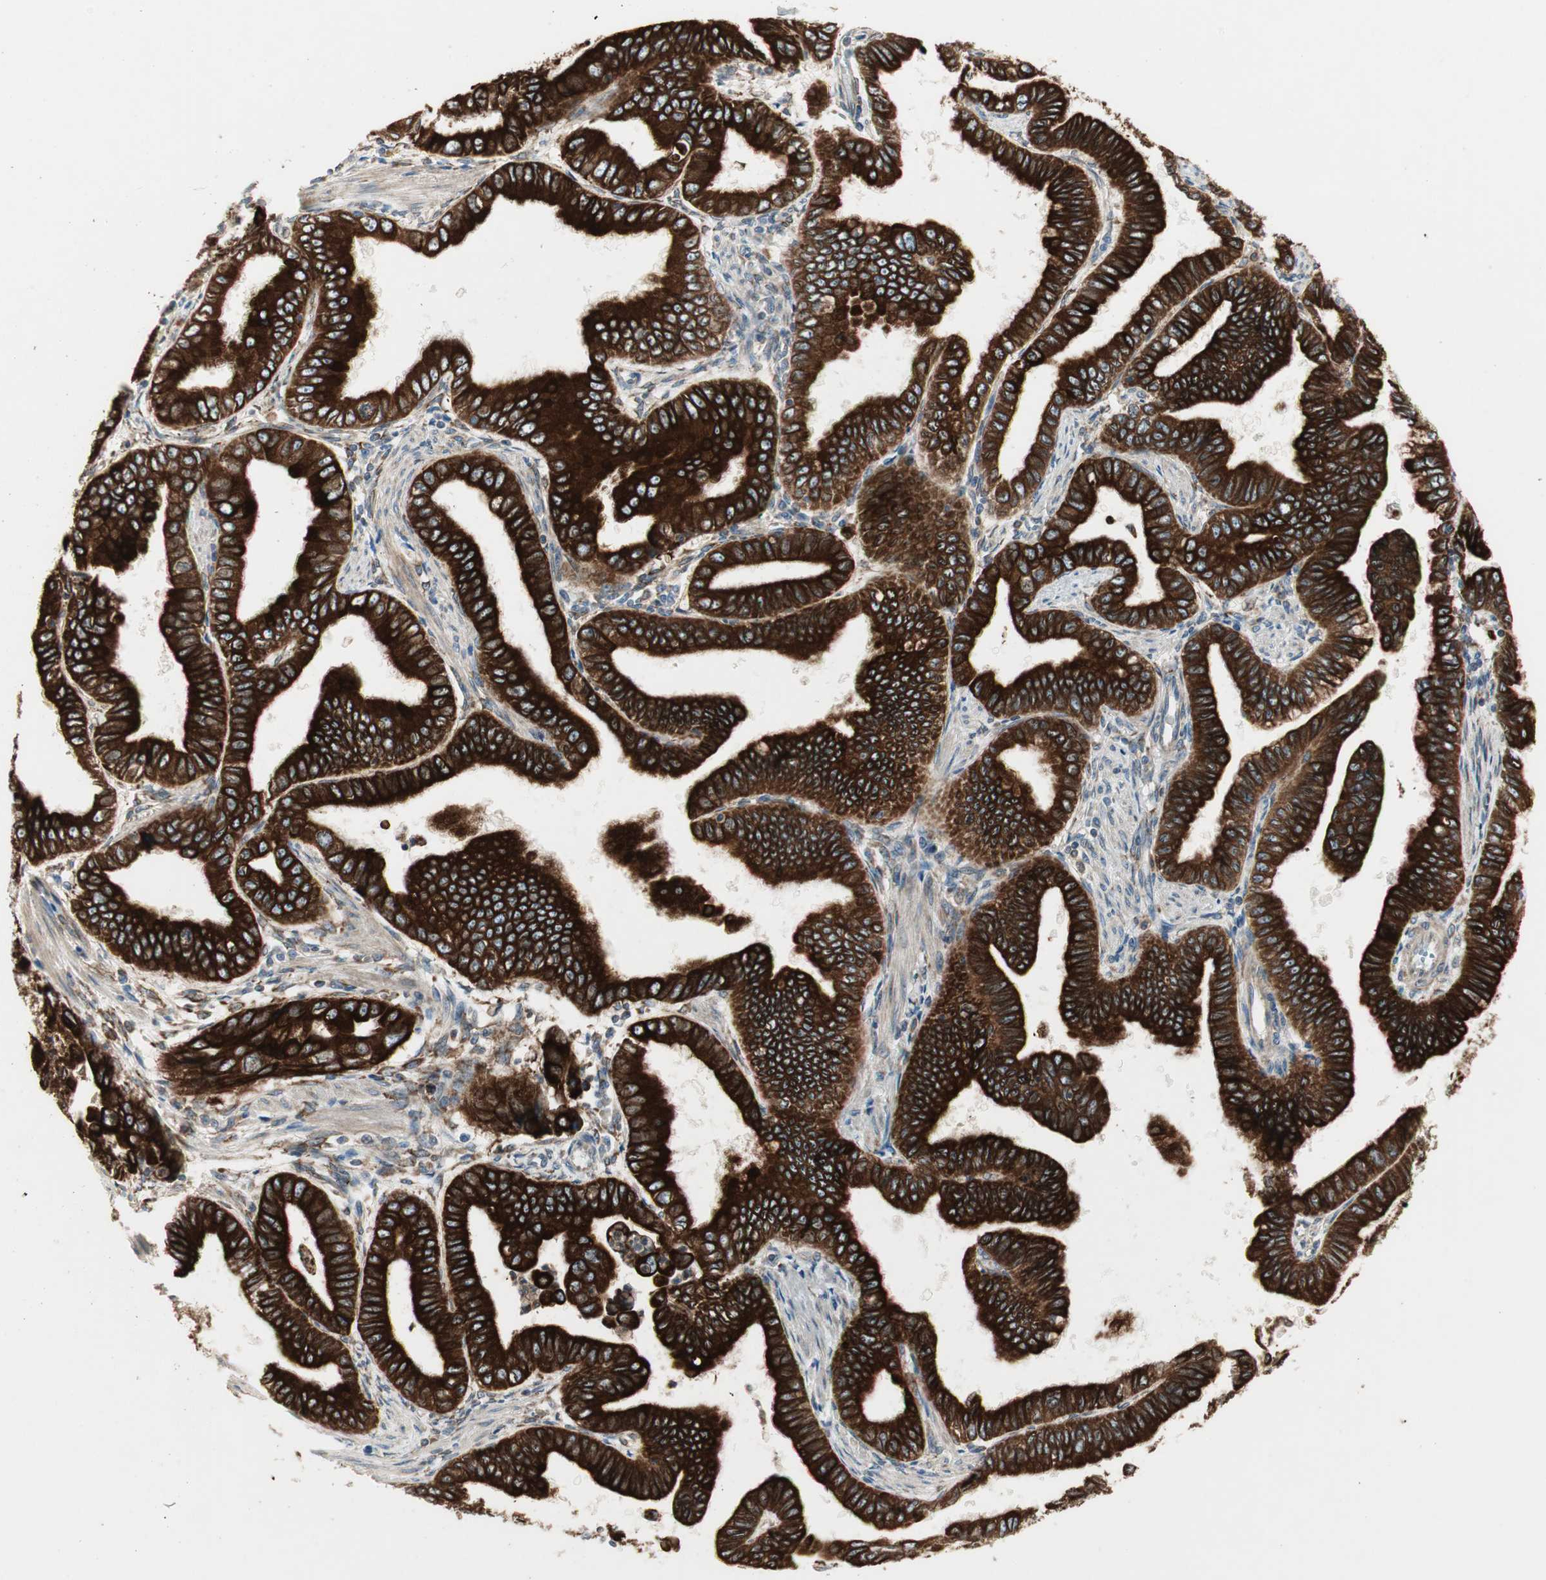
{"staining": {"intensity": "strong", "quantity": ">75%", "location": "cytoplasmic/membranous"}, "tissue": "pancreatic cancer", "cell_type": "Tumor cells", "image_type": "cancer", "snomed": [{"axis": "morphology", "description": "Normal tissue, NOS"}, {"axis": "topography", "description": "Lymph node"}], "caption": "Tumor cells exhibit high levels of strong cytoplasmic/membranous positivity in approximately >75% of cells in human pancreatic cancer.", "gene": "H6PD", "patient": {"sex": "male", "age": 50}}